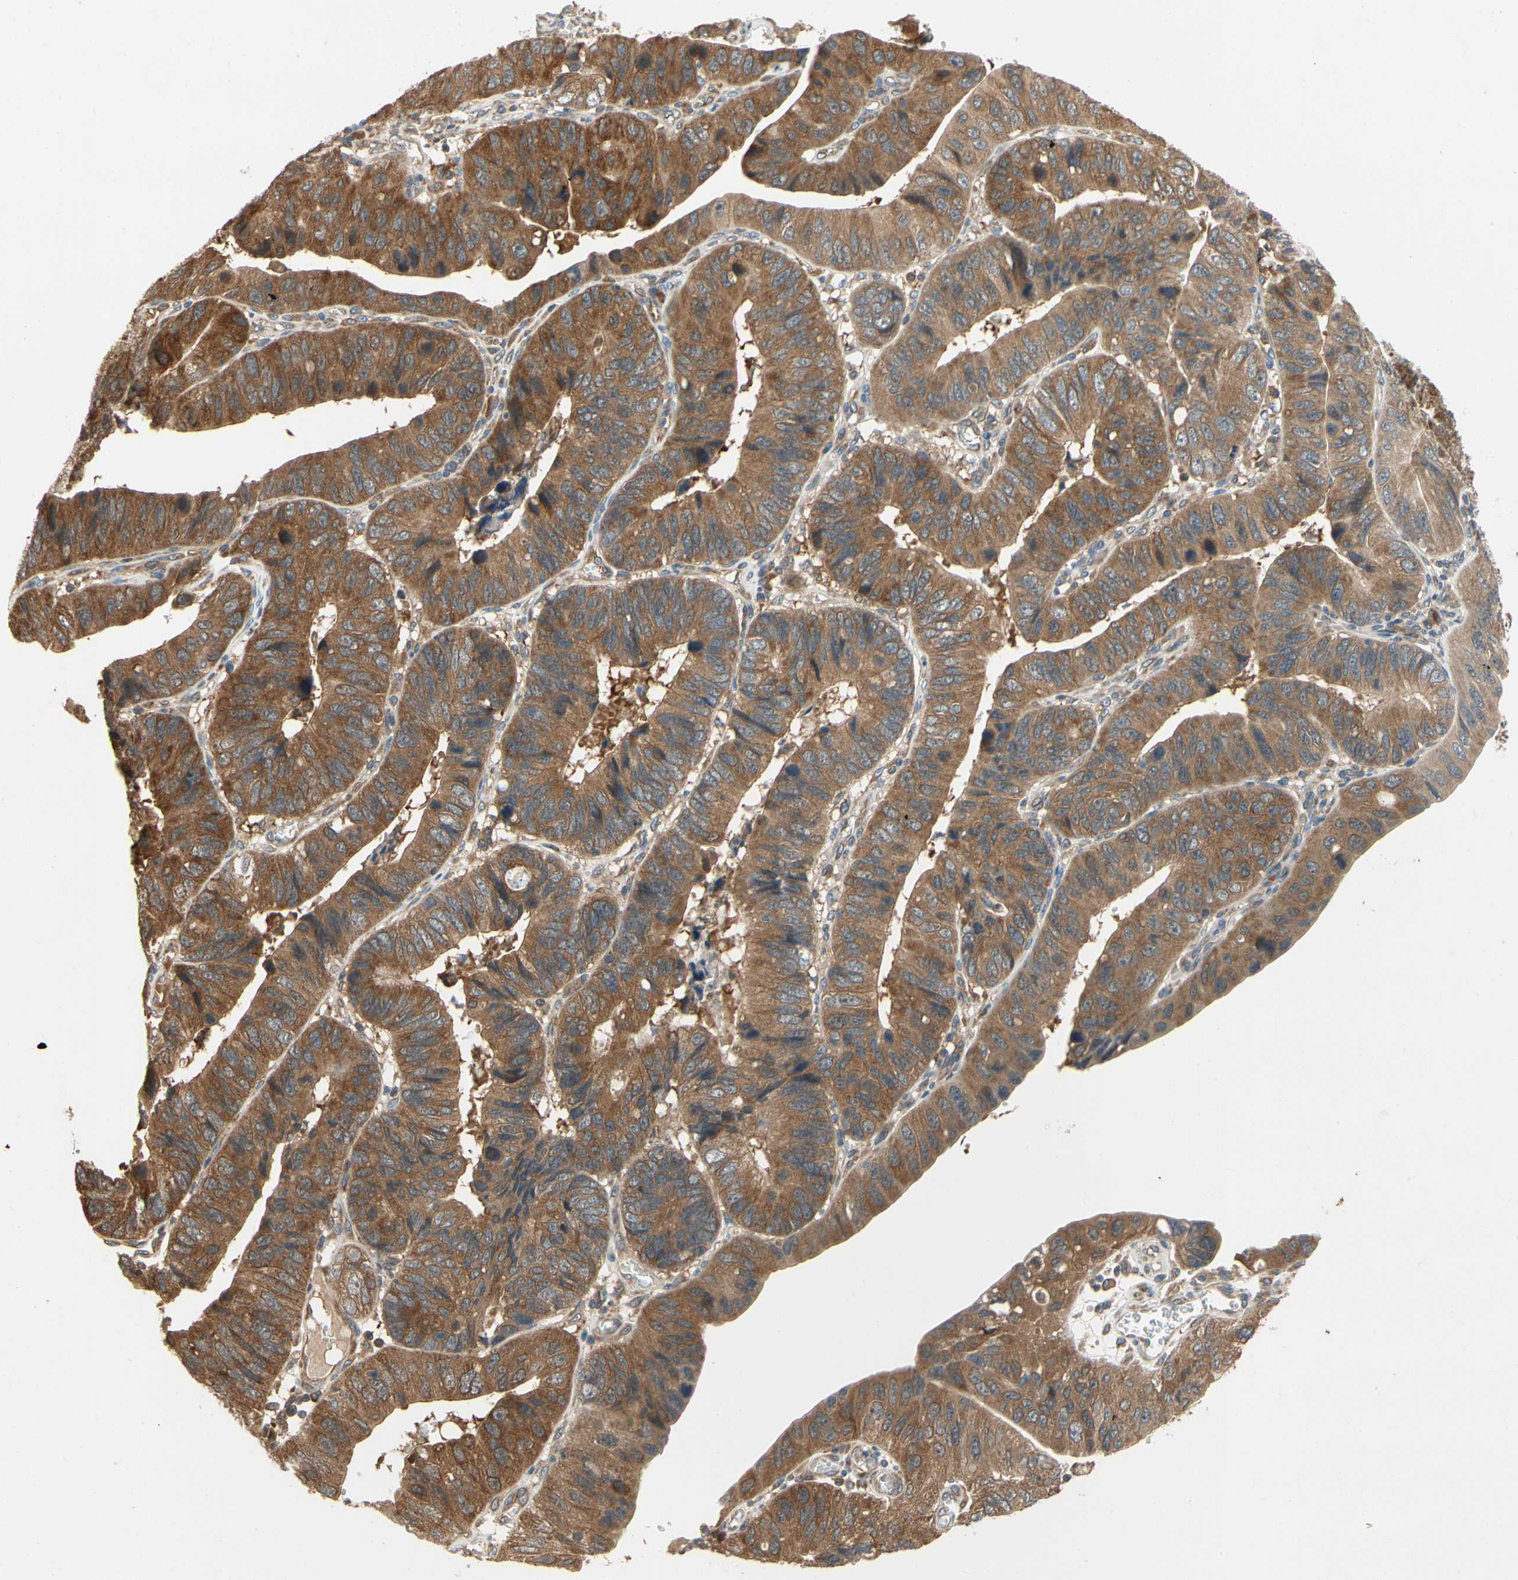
{"staining": {"intensity": "strong", "quantity": ">75%", "location": "cytoplasmic/membranous"}, "tissue": "stomach cancer", "cell_type": "Tumor cells", "image_type": "cancer", "snomed": [{"axis": "morphology", "description": "Adenocarcinoma, NOS"}, {"axis": "topography", "description": "Stomach"}], "caption": "Immunohistochemistry (IHC) micrograph of human stomach cancer stained for a protein (brown), which shows high levels of strong cytoplasmic/membranous positivity in about >75% of tumor cells.", "gene": "TDRP", "patient": {"sex": "male", "age": 59}}